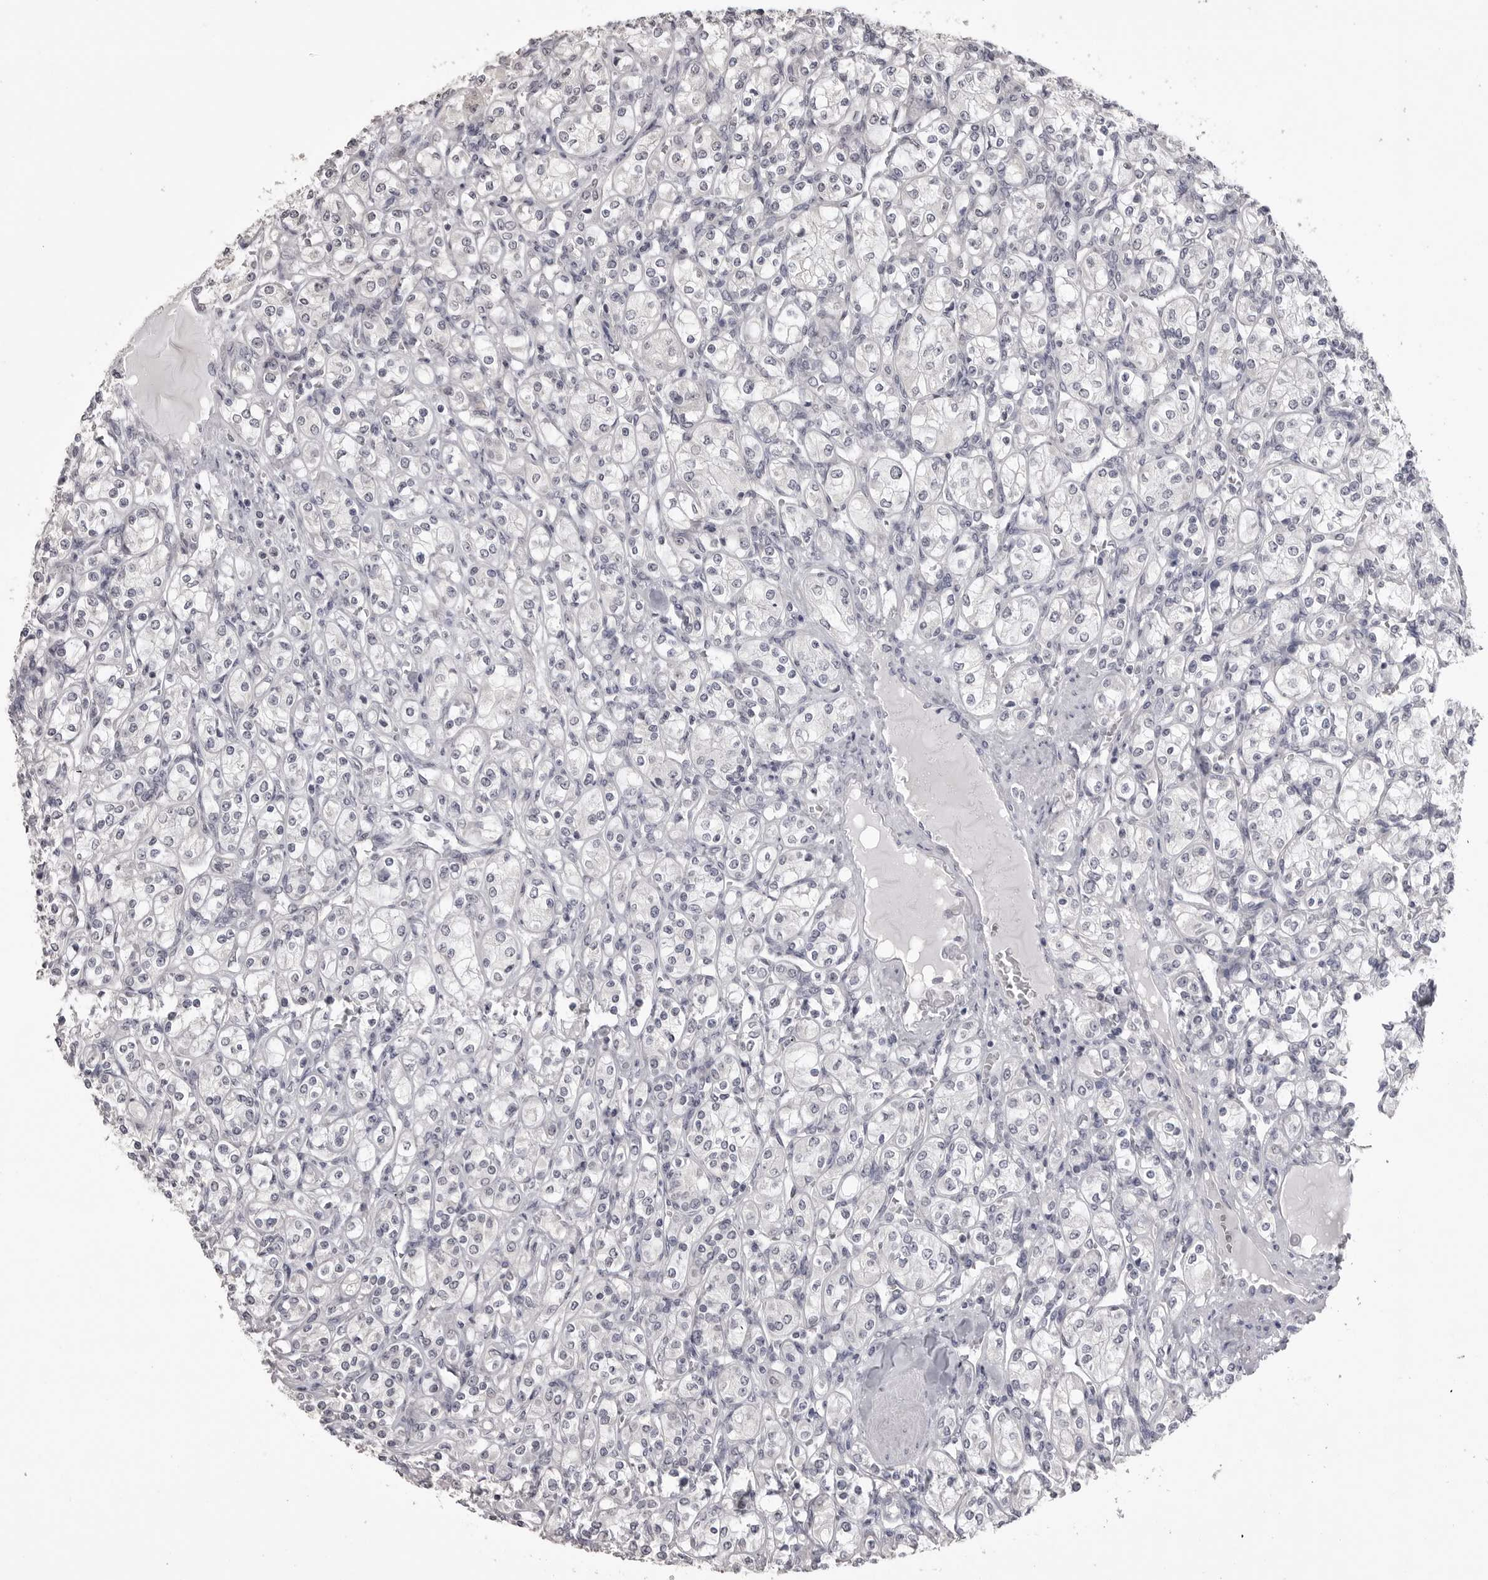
{"staining": {"intensity": "negative", "quantity": "none", "location": "none"}, "tissue": "renal cancer", "cell_type": "Tumor cells", "image_type": "cancer", "snomed": [{"axis": "morphology", "description": "Adenocarcinoma, NOS"}, {"axis": "topography", "description": "Kidney"}], "caption": "The micrograph reveals no staining of tumor cells in renal cancer.", "gene": "GPN2", "patient": {"sex": "male", "age": 77}}